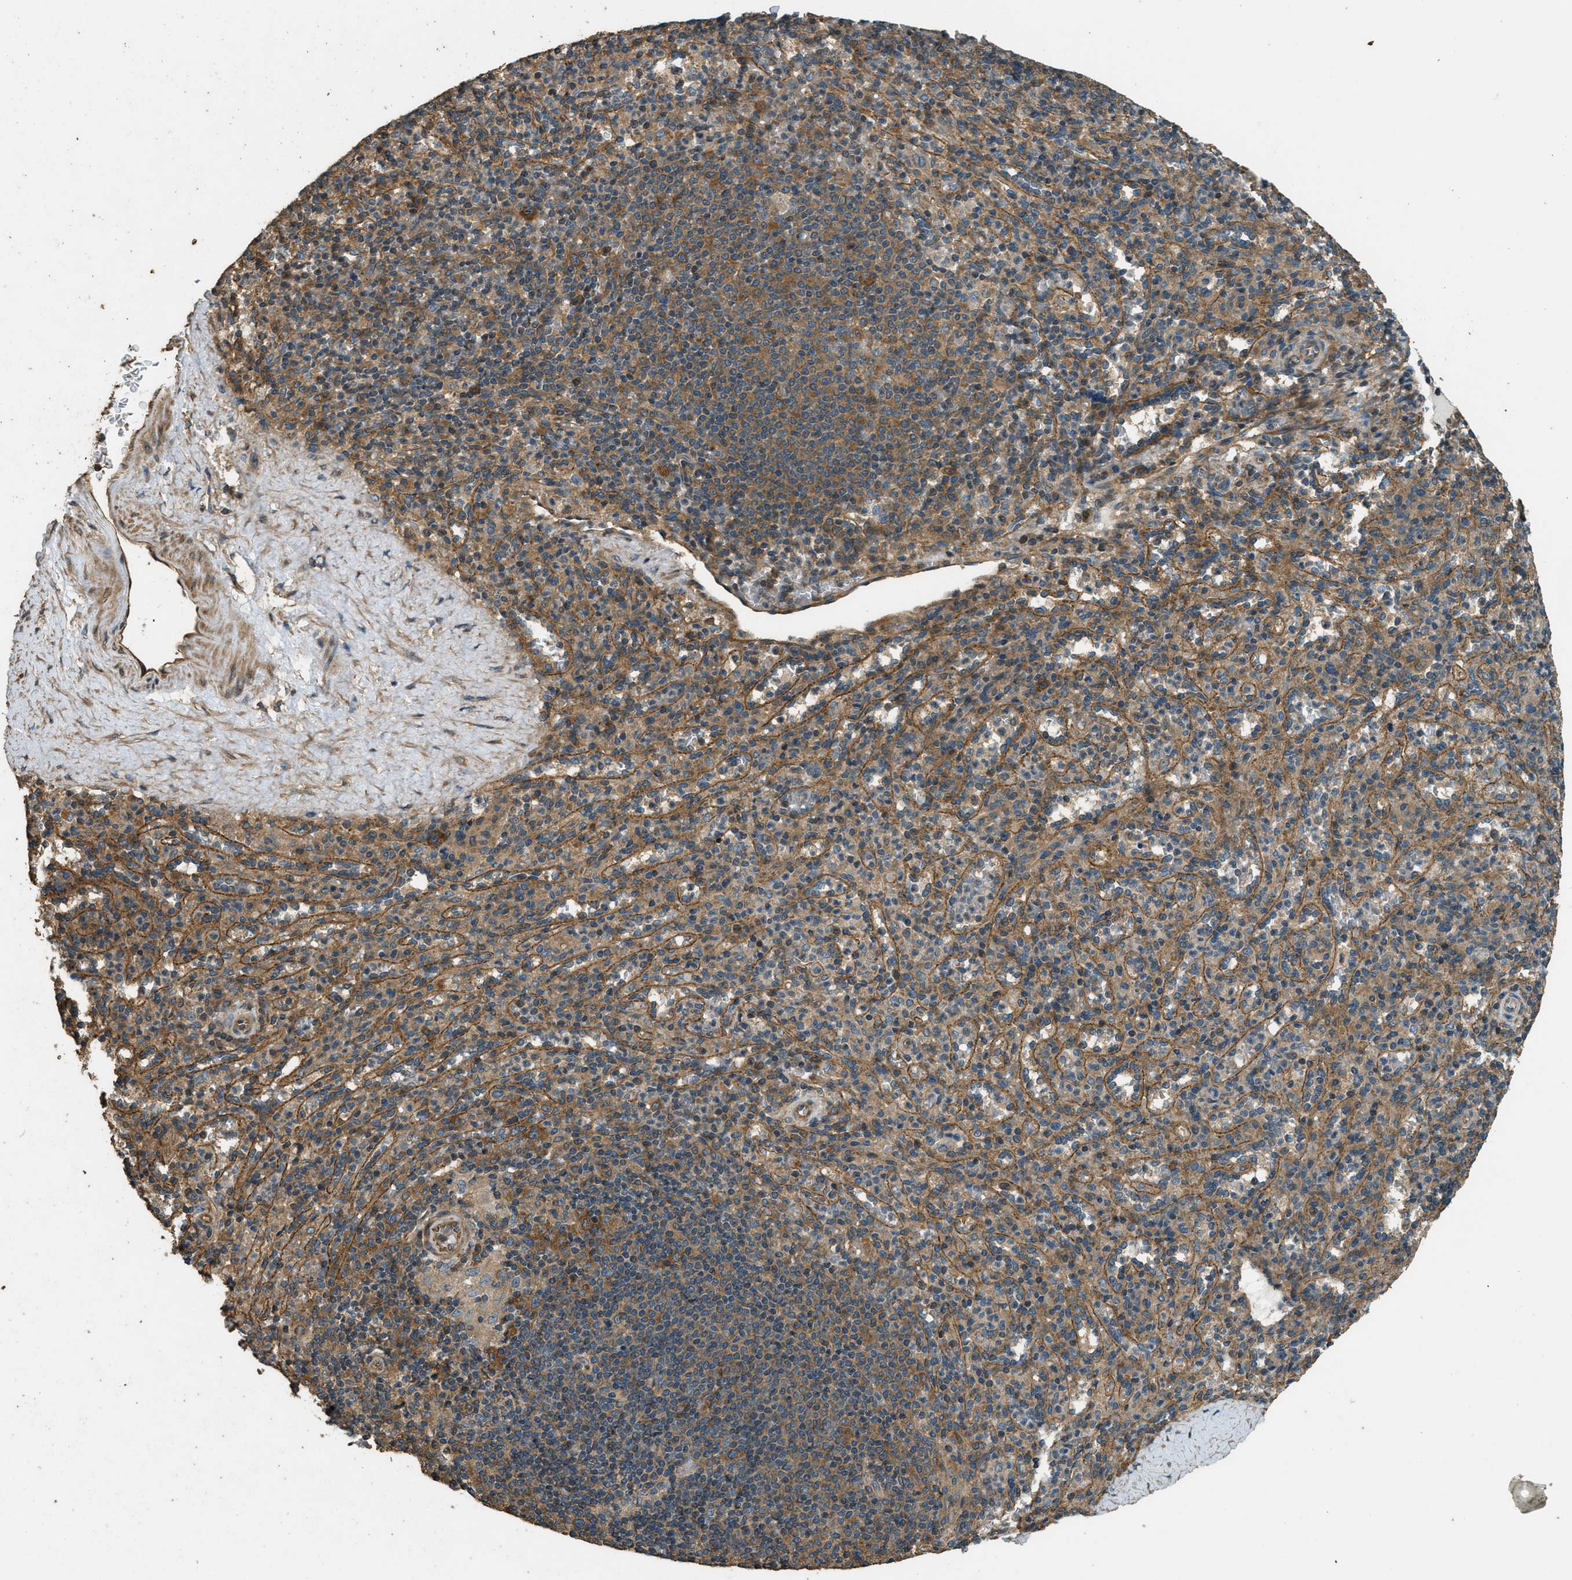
{"staining": {"intensity": "moderate", "quantity": "25%-75%", "location": "cytoplasmic/membranous"}, "tissue": "spleen", "cell_type": "Cells in red pulp", "image_type": "normal", "snomed": [{"axis": "morphology", "description": "Normal tissue, NOS"}, {"axis": "topography", "description": "Spleen"}], "caption": "IHC (DAB) staining of benign spleen demonstrates moderate cytoplasmic/membranous protein staining in about 25%-75% of cells in red pulp. (DAB IHC with brightfield microscopy, high magnification).", "gene": "MARS1", "patient": {"sex": "male", "age": 36}}